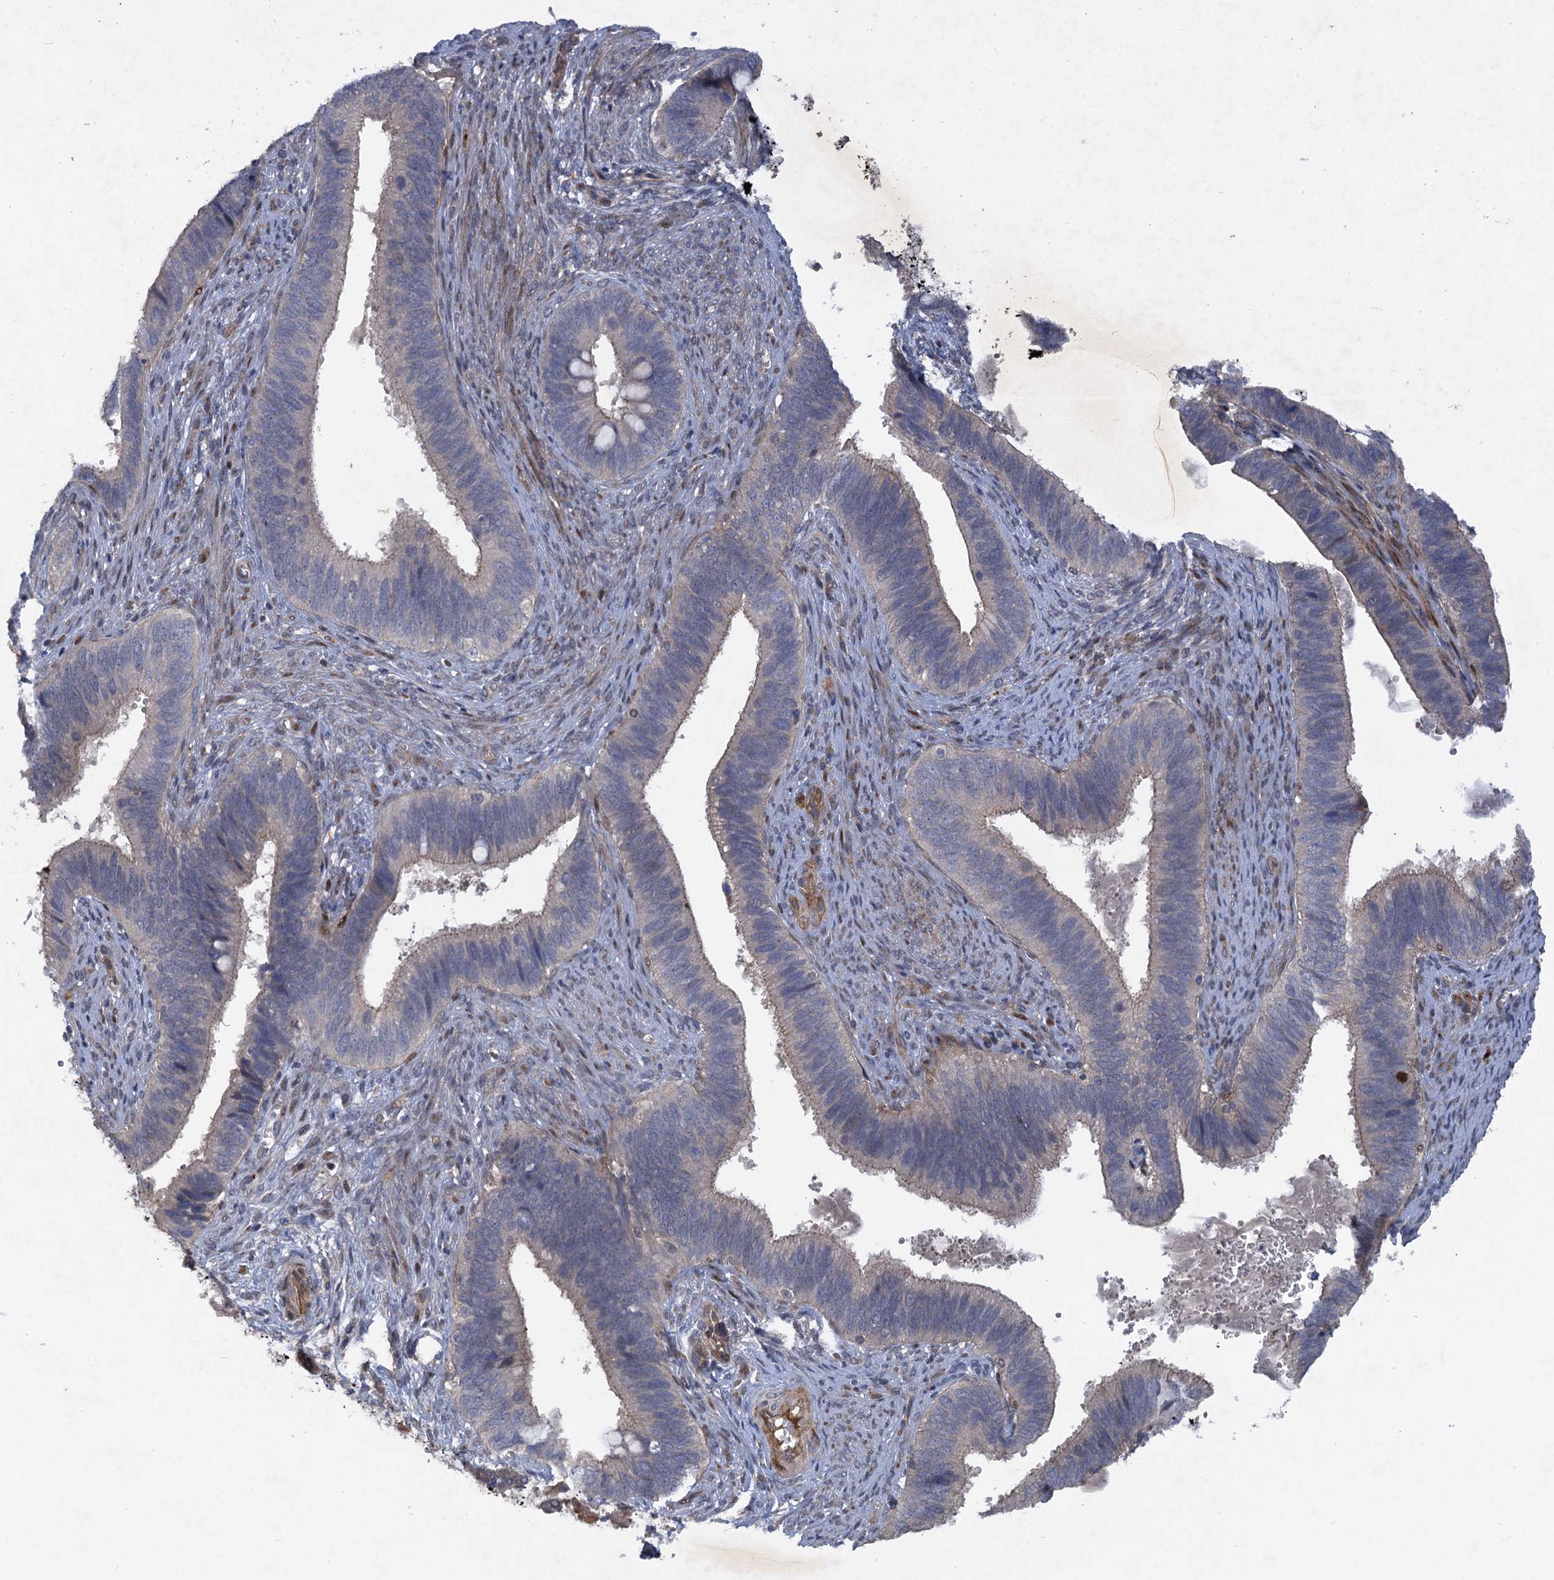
{"staining": {"intensity": "weak", "quantity": "<25%", "location": "cytoplasmic/membranous"}, "tissue": "cervical cancer", "cell_type": "Tumor cells", "image_type": "cancer", "snomed": [{"axis": "morphology", "description": "Adenocarcinoma, NOS"}, {"axis": "topography", "description": "Cervix"}], "caption": "Adenocarcinoma (cervical) was stained to show a protein in brown. There is no significant positivity in tumor cells. (Brightfield microscopy of DAB (3,3'-diaminobenzidine) IHC at high magnification).", "gene": "NUDT22", "patient": {"sex": "female", "age": 42}}